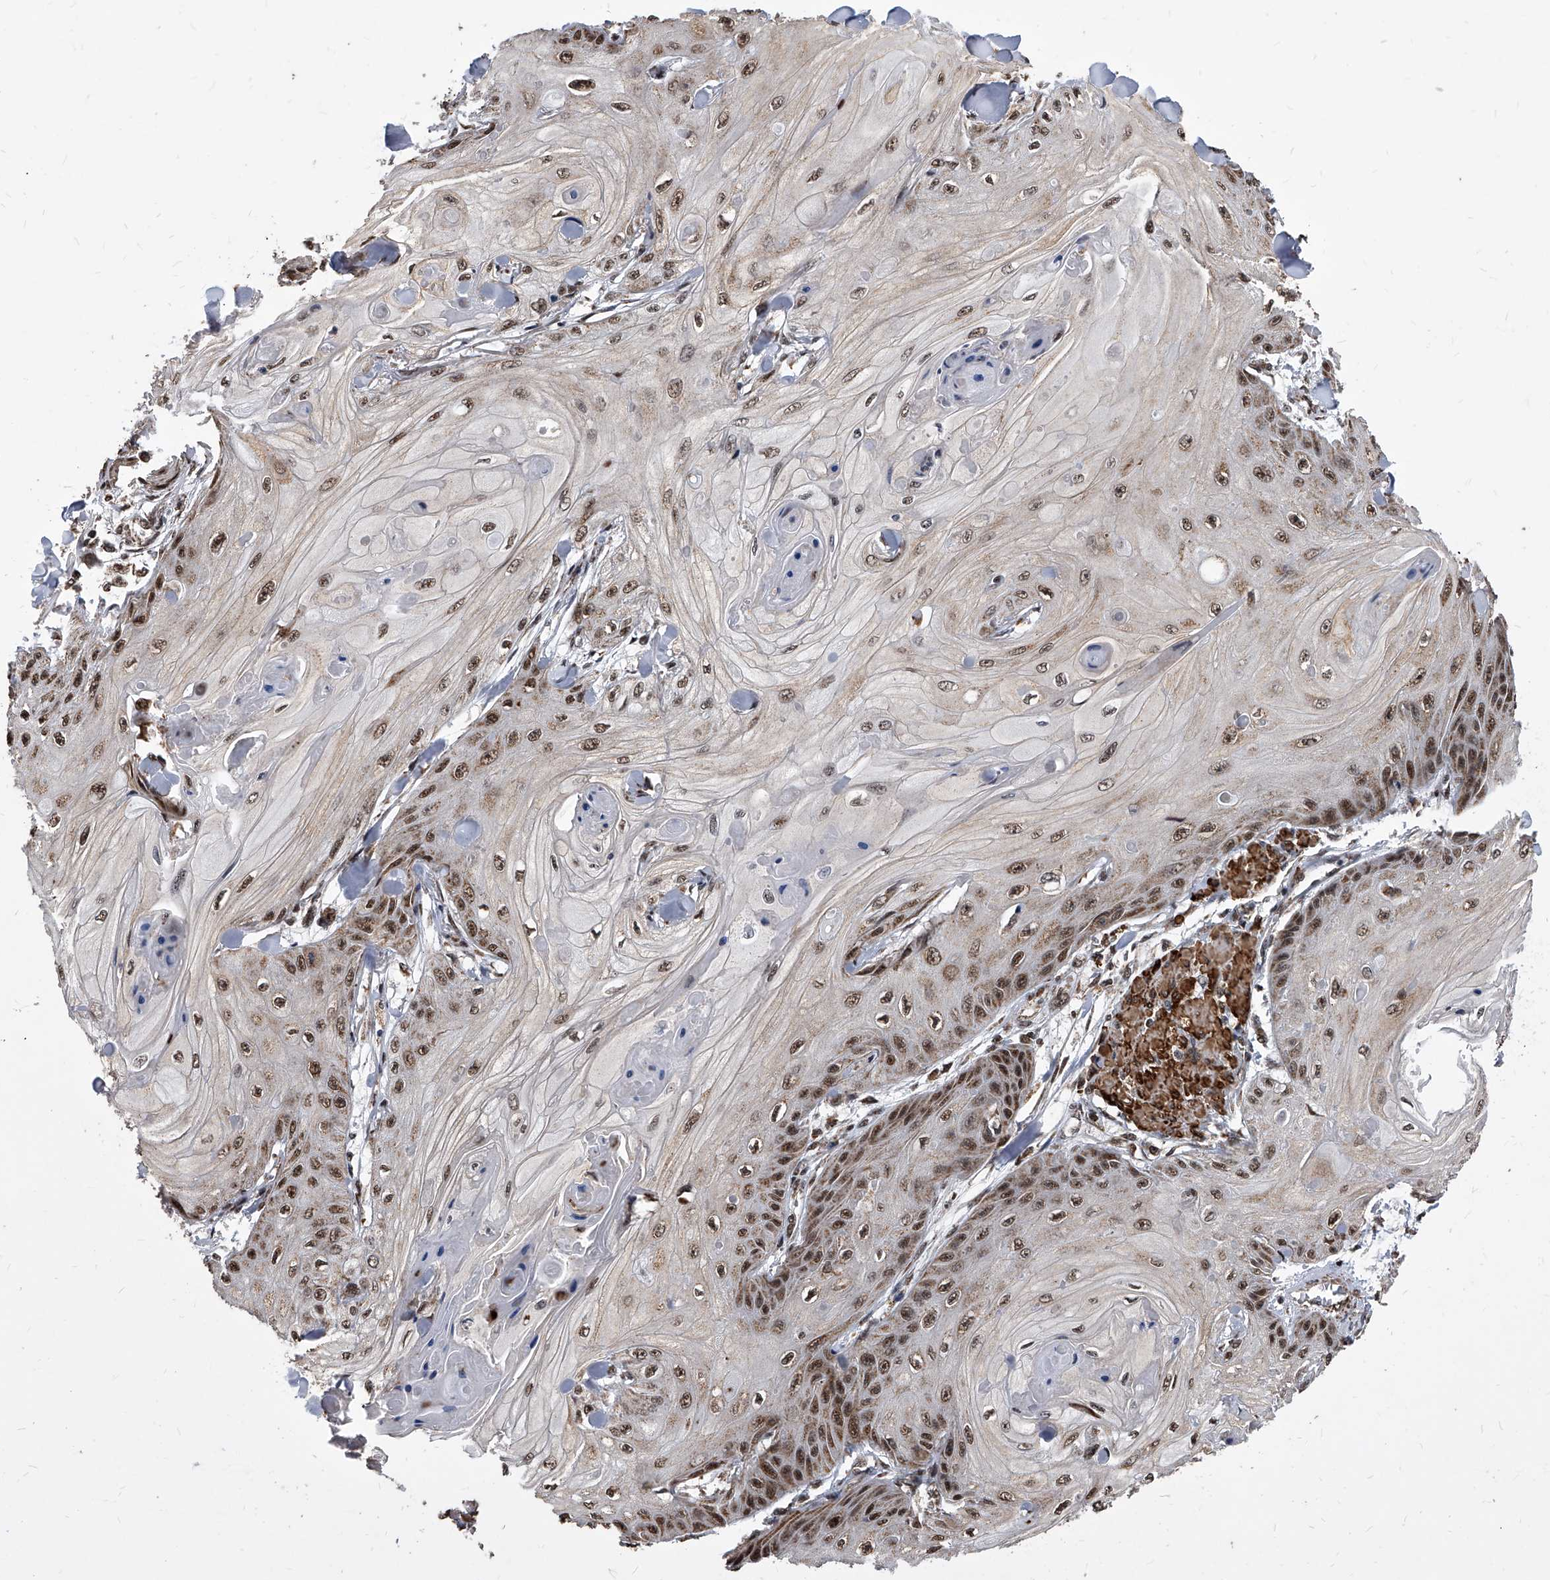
{"staining": {"intensity": "moderate", "quantity": ">75%", "location": "nuclear"}, "tissue": "skin cancer", "cell_type": "Tumor cells", "image_type": "cancer", "snomed": [{"axis": "morphology", "description": "Squamous cell carcinoma, NOS"}, {"axis": "topography", "description": "Skin"}], "caption": "This is a histology image of immunohistochemistry (IHC) staining of squamous cell carcinoma (skin), which shows moderate staining in the nuclear of tumor cells.", "gene": "DUSP22", "patient": {"sex": "male", "age": 74}}